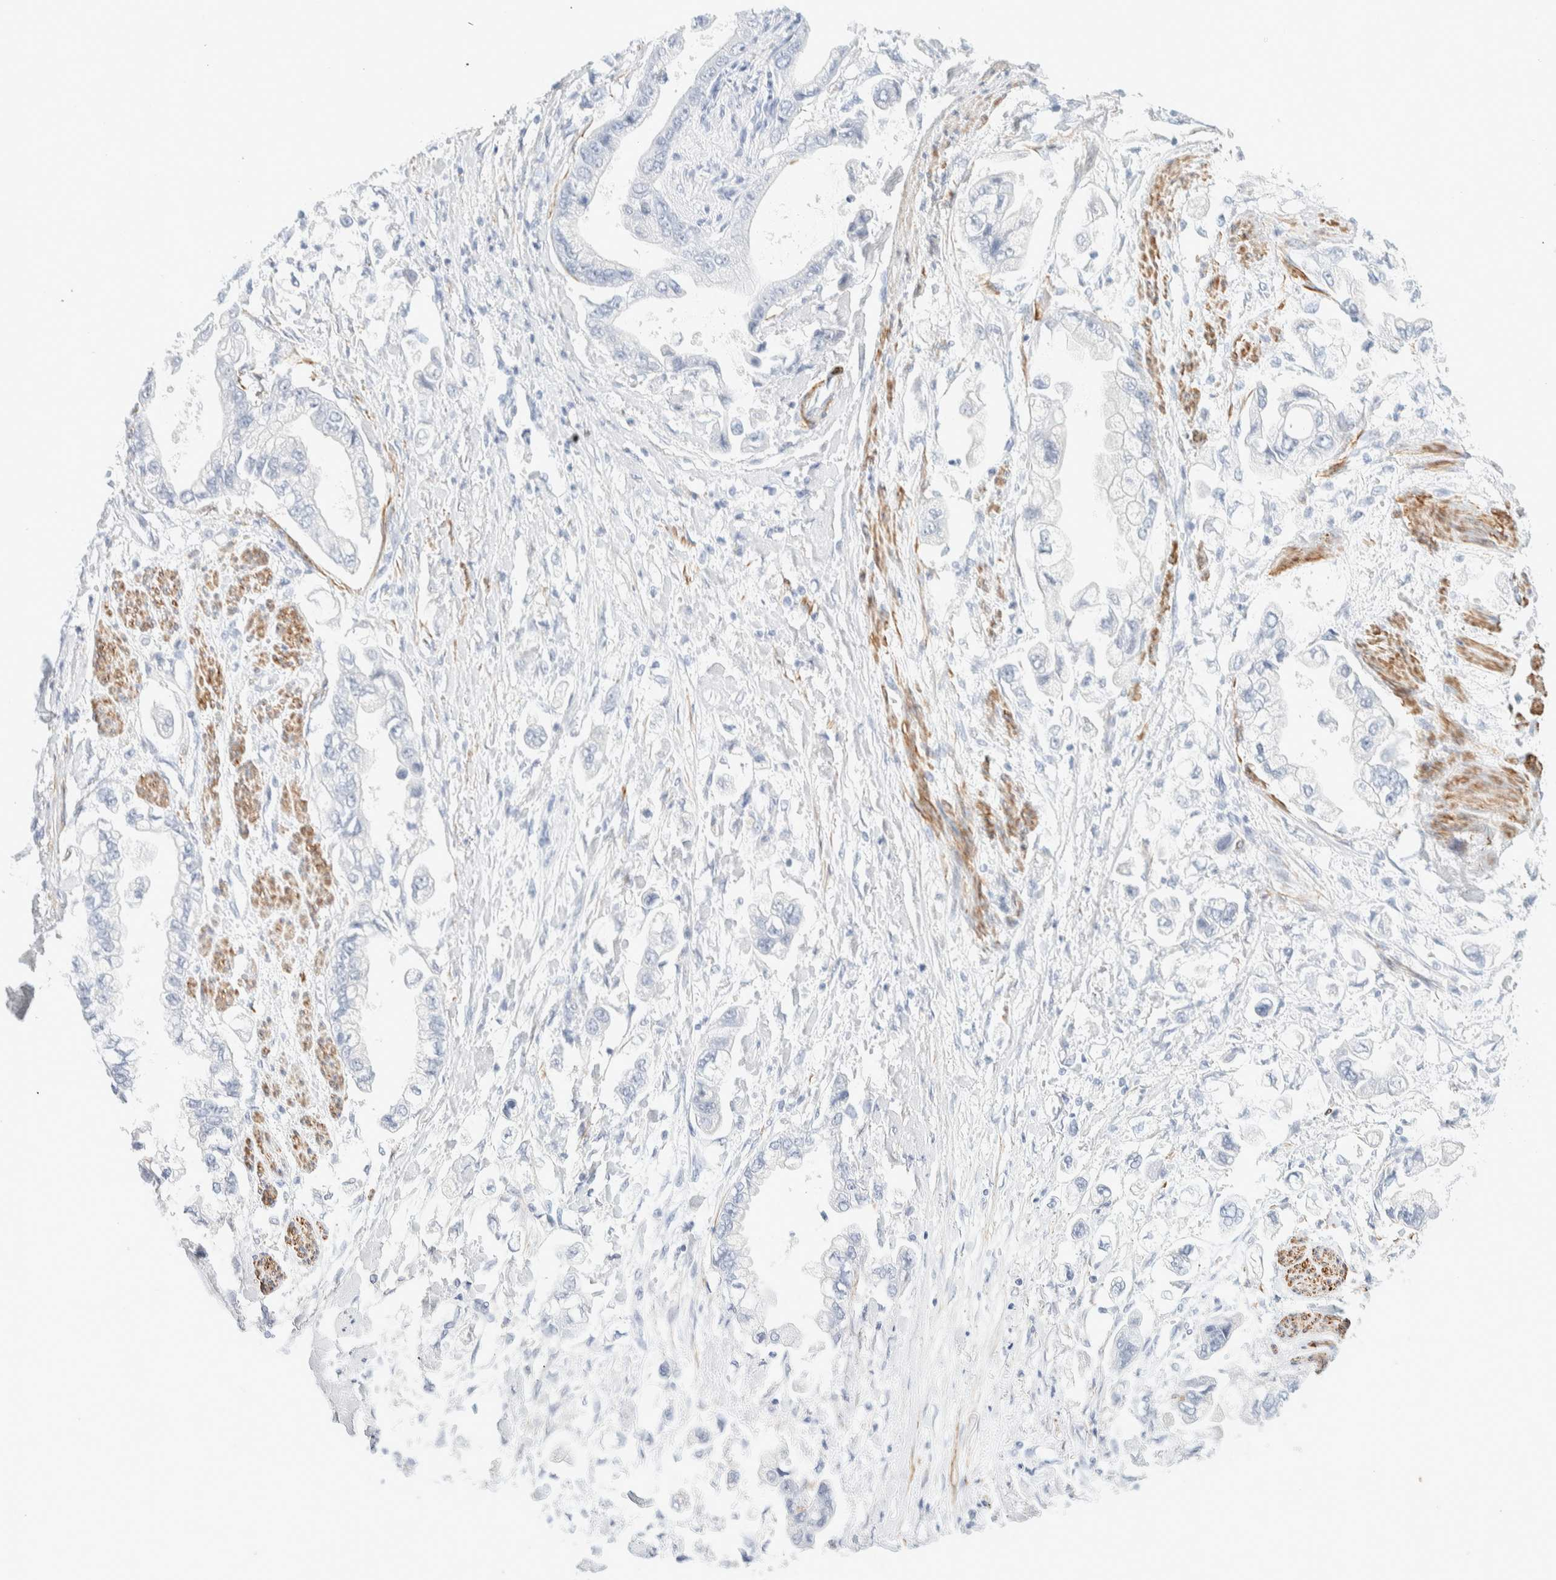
{"staining": {"intensity": "negative", "quantity": "none", "location": "none"}, "tissue": "stomach cancer", "cell_type": "Tumor cells", "image_type": "cancer", "snomed": [{"axis": "morphology", "description": "Normal tissue, NOS"}, {"axis": "morphology", "description": "Adenocarcinoma, NOS"}, {"axis": "topography", "description": "Stomach"}], "caption": "Stomach adenocarcinoma was stained to show a protein in brown. There is no significant expression in tumor cells.", "gene": "AFMID", "patient": {"sex": "male", "age": 62}}